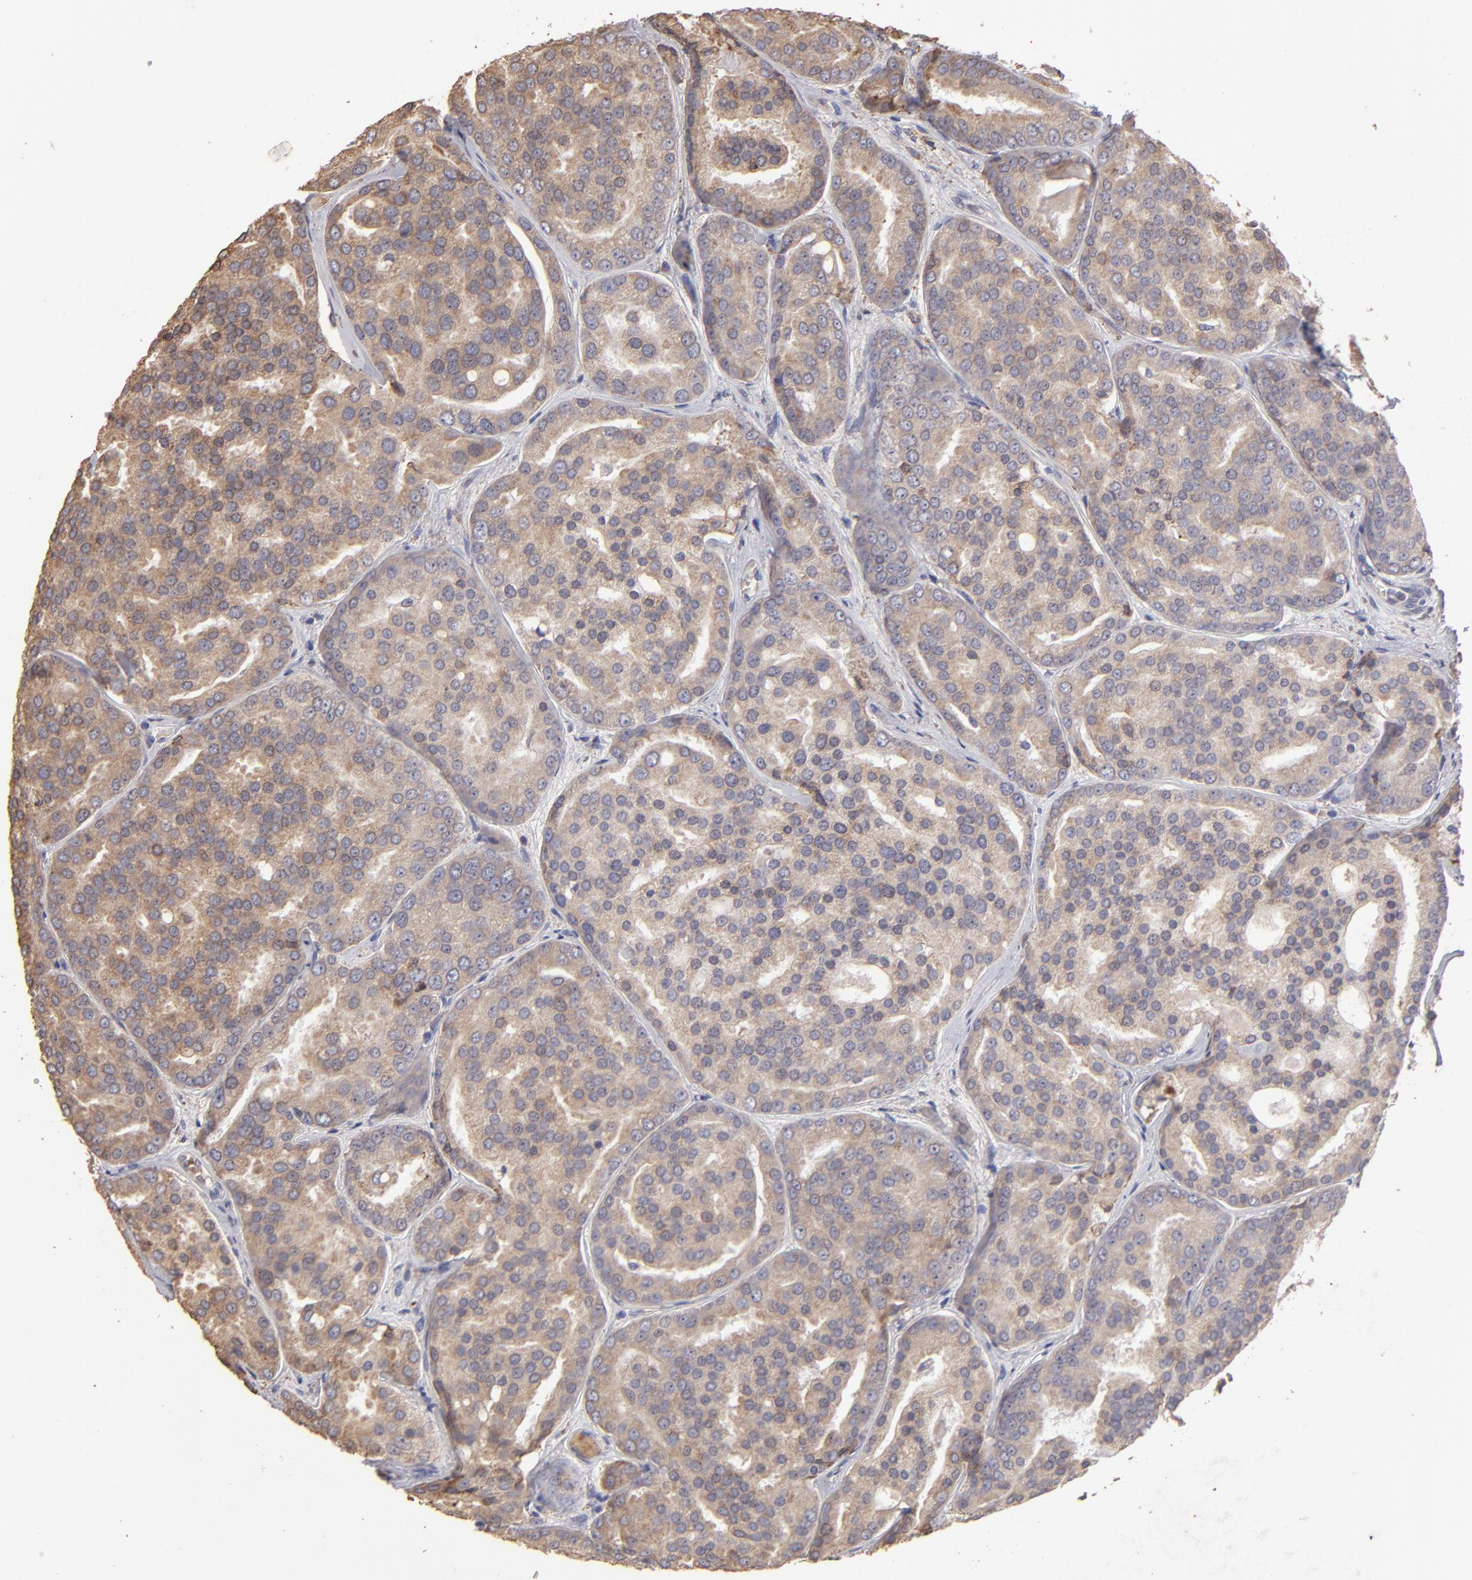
{"staining": {"intensity": "moderate", "quantity": ">75%", "location": "cytoplasmic/membranous"}, "tissue": "prostate cancer", "cell_type": "Tumor cells", "image_type": "cancer", "snomed": [{"axis": "morphology", "description": "Adenocarcinoma, High grade"}, {"axis": "topography", "description": "Prostate"}], "caption": "The image displays staining of prostate cancer (high-grade adenocarcinoma), revealing moderate cytoplasmic/membranous protein positivity (brown color) within tumor cells.", "gene": "CALR", "patient": {"sex": "male", "age": 64}}